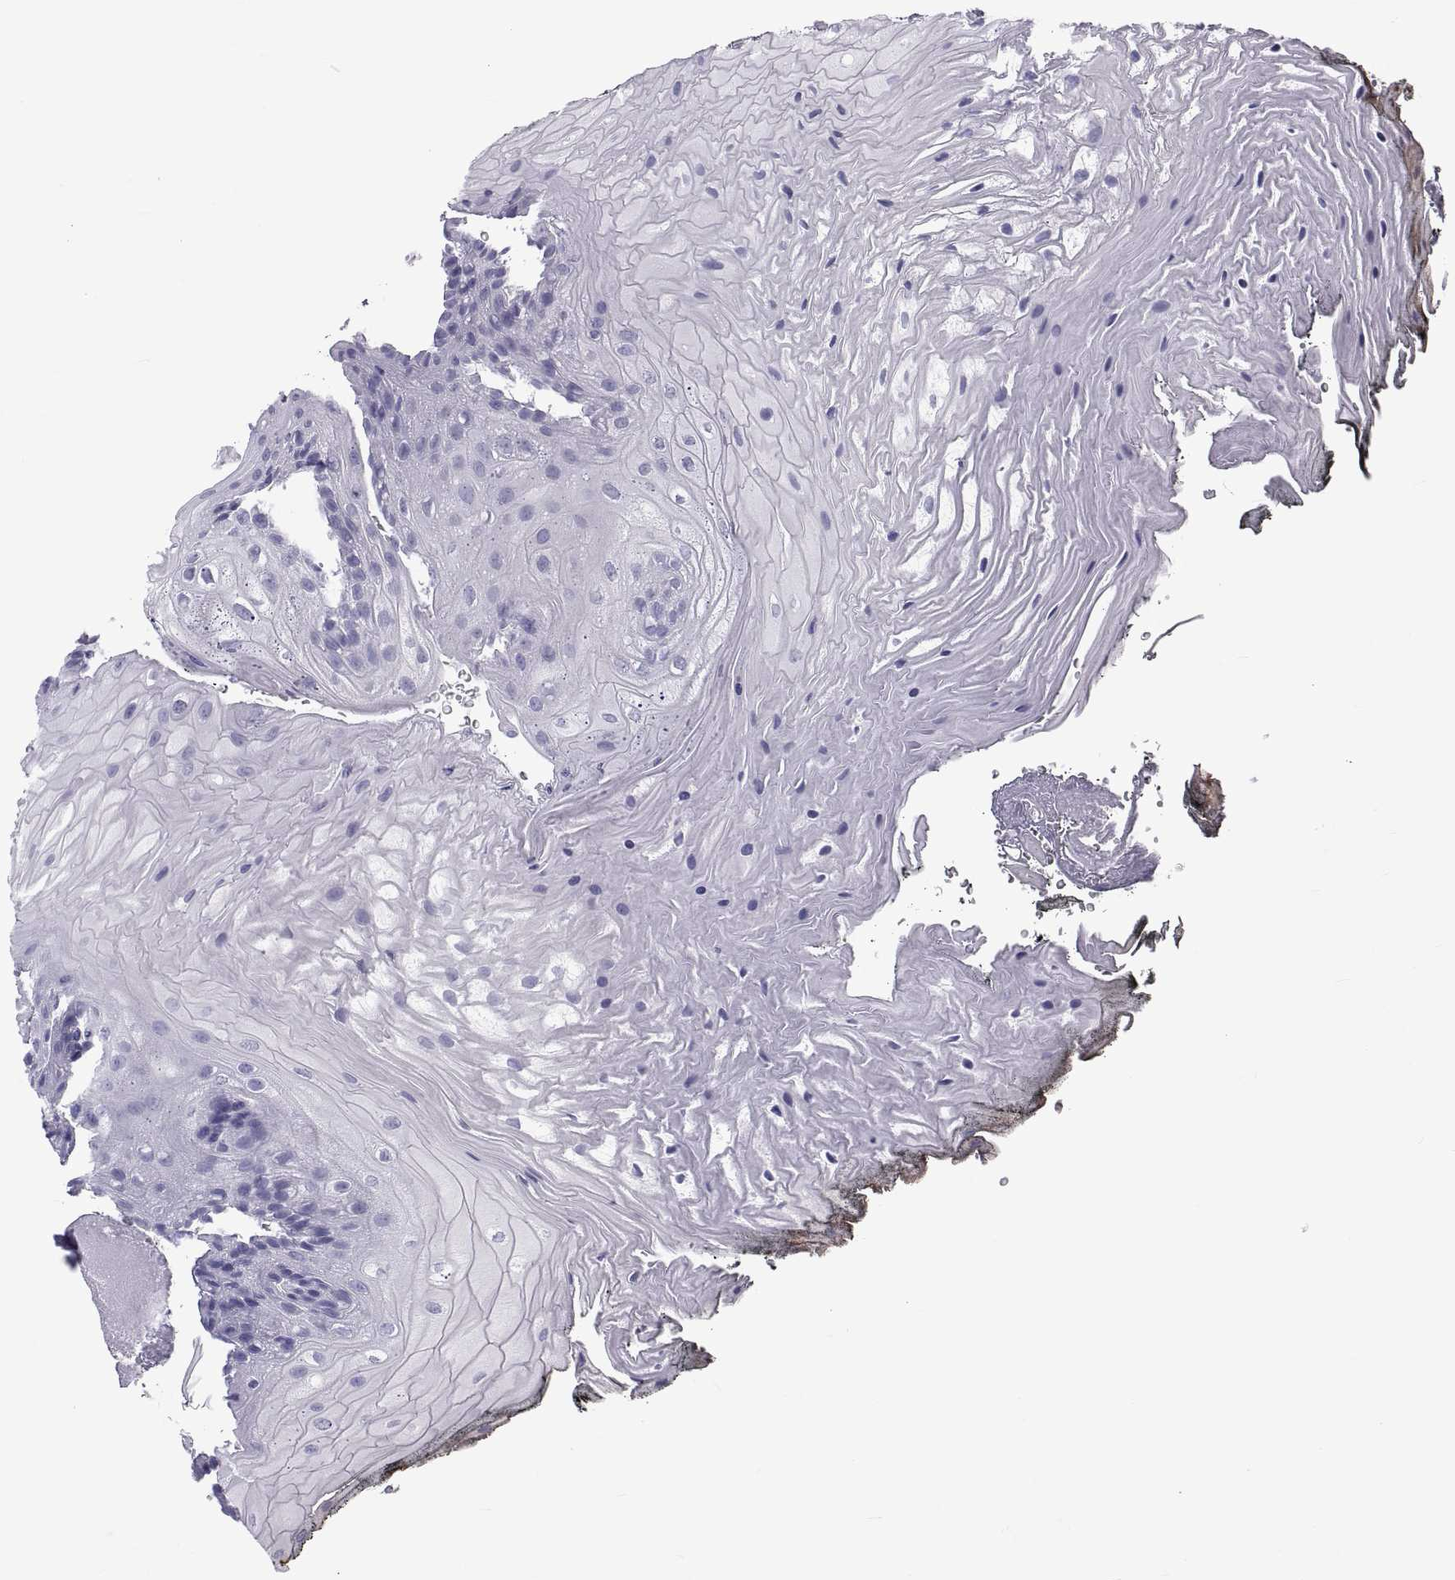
{"staining": {"intensity": "negative", "quantity": "none", "location": "none"}, "tissue": "oral mucosa", "cell_type": "Squamous epithelial cells", "image_type": "normal", "snomed": [{"axis": "morphology", "description": "Normal tissue, NOS"}, {"axis": "morphology", "description": "Squamous cell carcinoma, NOS"}, {"axis": "topography", "description": "Oral tissue"}, {"axis": "topography", "description": "Head-Neck"}], "caption": "There is no significant expression in squamous epithelial cells of oral mucosa. (DAB immunohistochemistry, high magnification).", "gene": "NPTX2", "patient": {"sex": "male", "age": 65}}